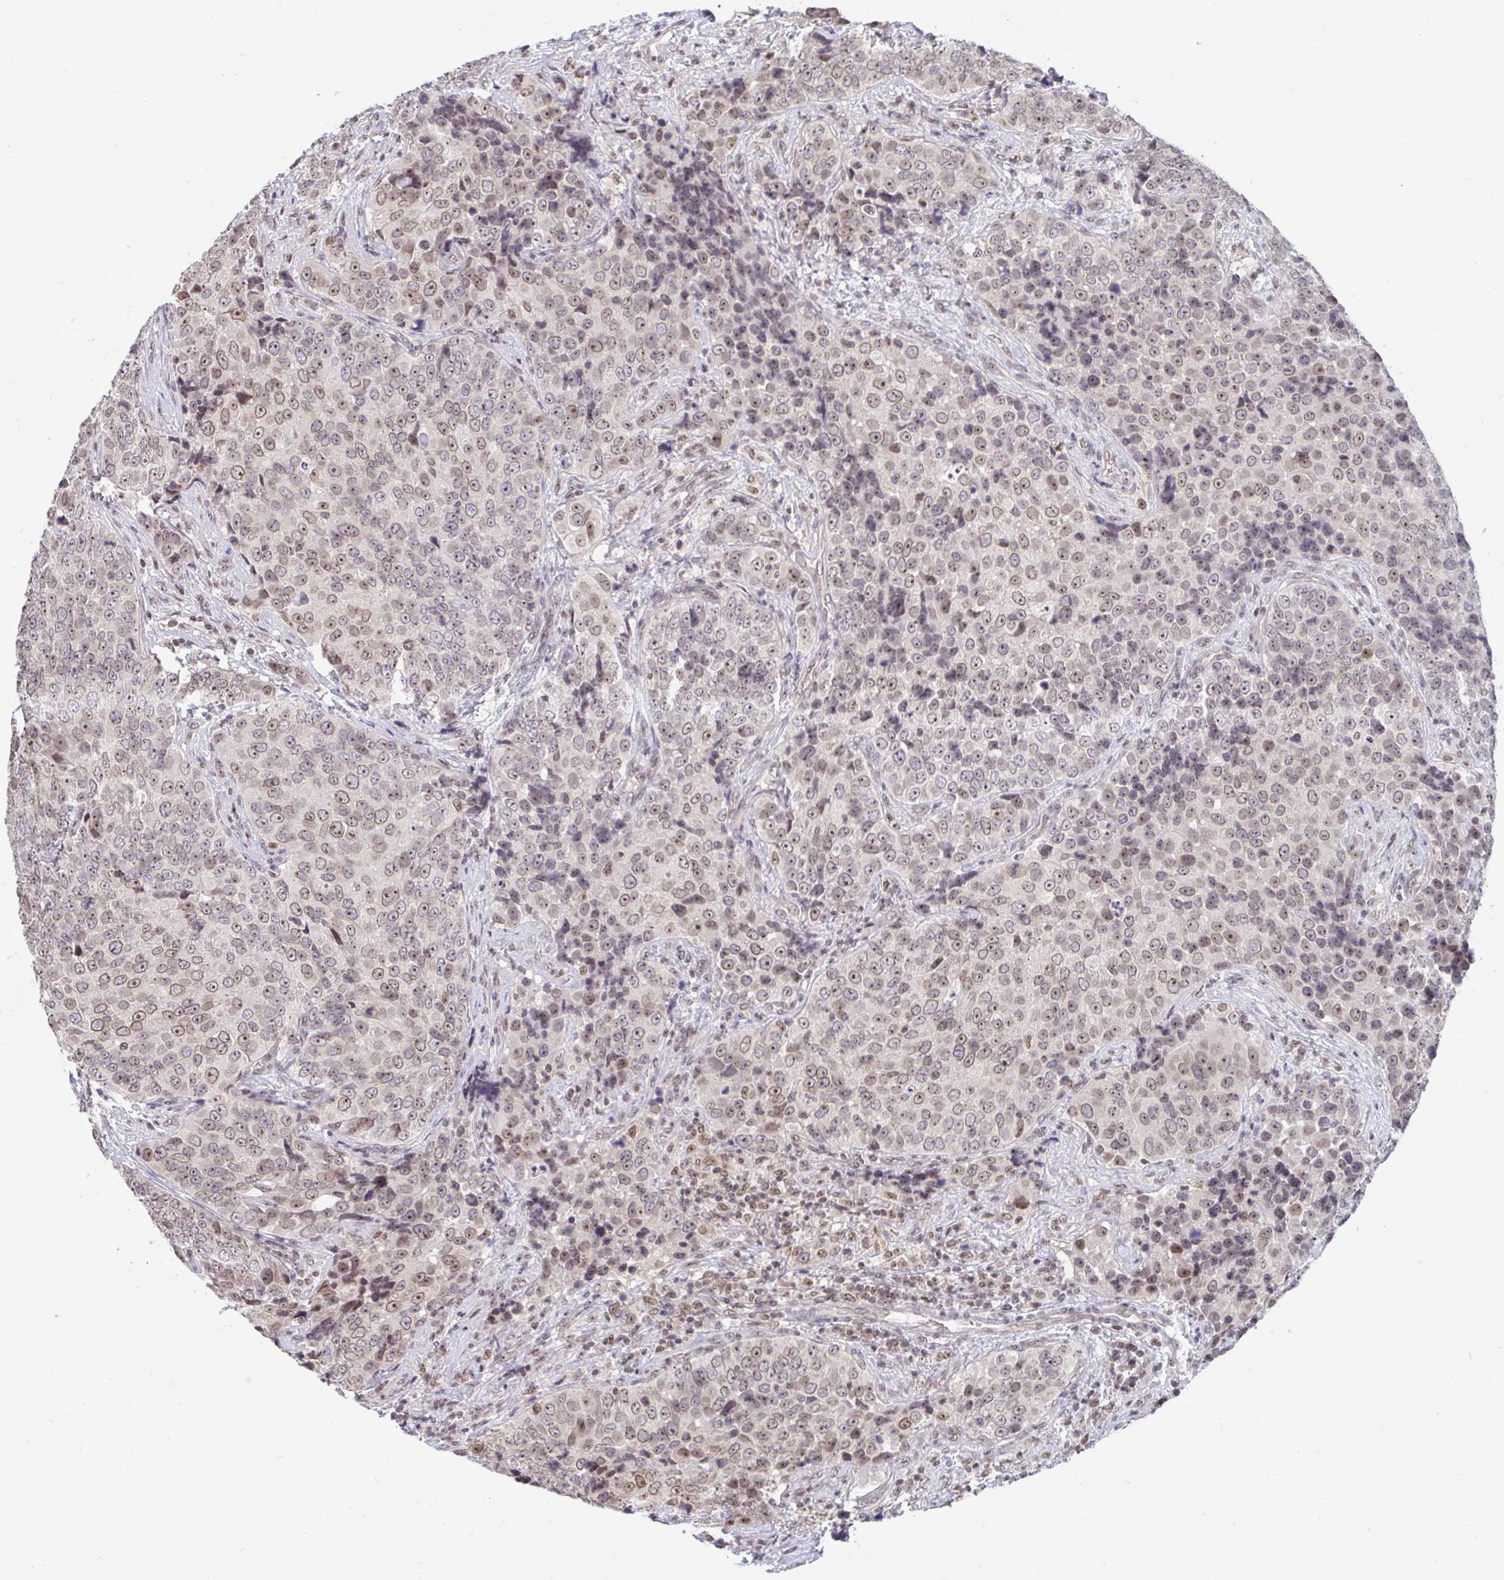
{"staining": {"intensity": "weak", "quantity": ">75%", "location": "nuclear"}, "tissue": "urothelial cancer", "cell_type": "Tumor cells", "image_type": "cancer", "snomed": [{"axis": "morphology", "description": "Urothelial carcinoma, NOS"}, {"axis": "topography", "description": "Urinary bladder"}], "caption": "Brown immunohistochemical staining in urothelial cancer shows weak nuclear staining in about >75% of tumor cells.", "gene": "TRIP12", "patient": {"sex": "male", "age": 52}}